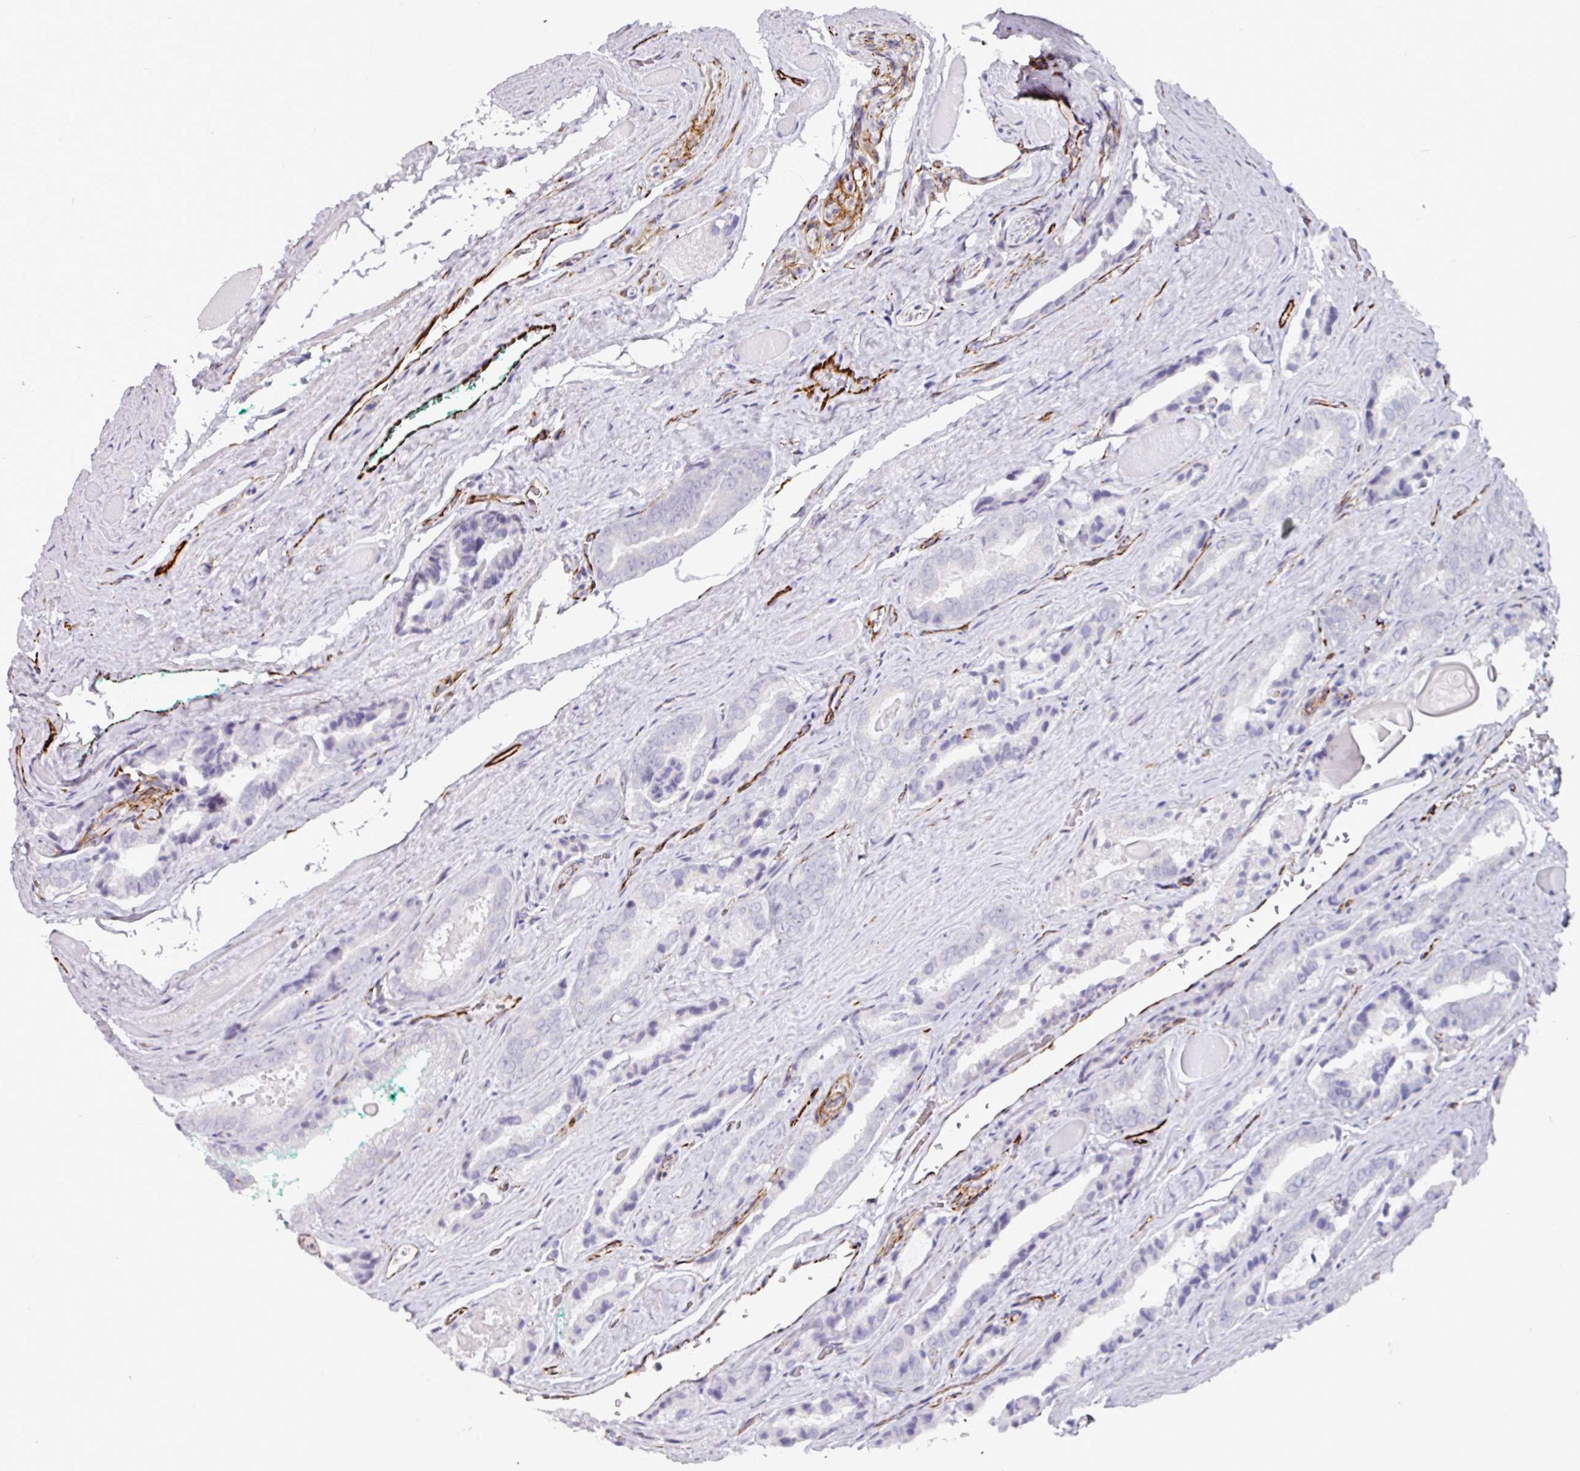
{"staining": {"intensity": "negative", "quantity": "none", "location": "none"}, "tissue": "prostate cancer", "cell_type": "Tumor cells", "image_type": "cancer", "snomed": [{"axis": "morphology", "description": "Adenocarcinoma, High grade"}, {"axis": "topography", "description": "Prostate"}], "caption": "An image of human prostate adenocarcinoma (high-grade) is negative for staining in tumor cells.", "gene": "TMPRSS9", "patient": {"sex": "male", "age": 72}}